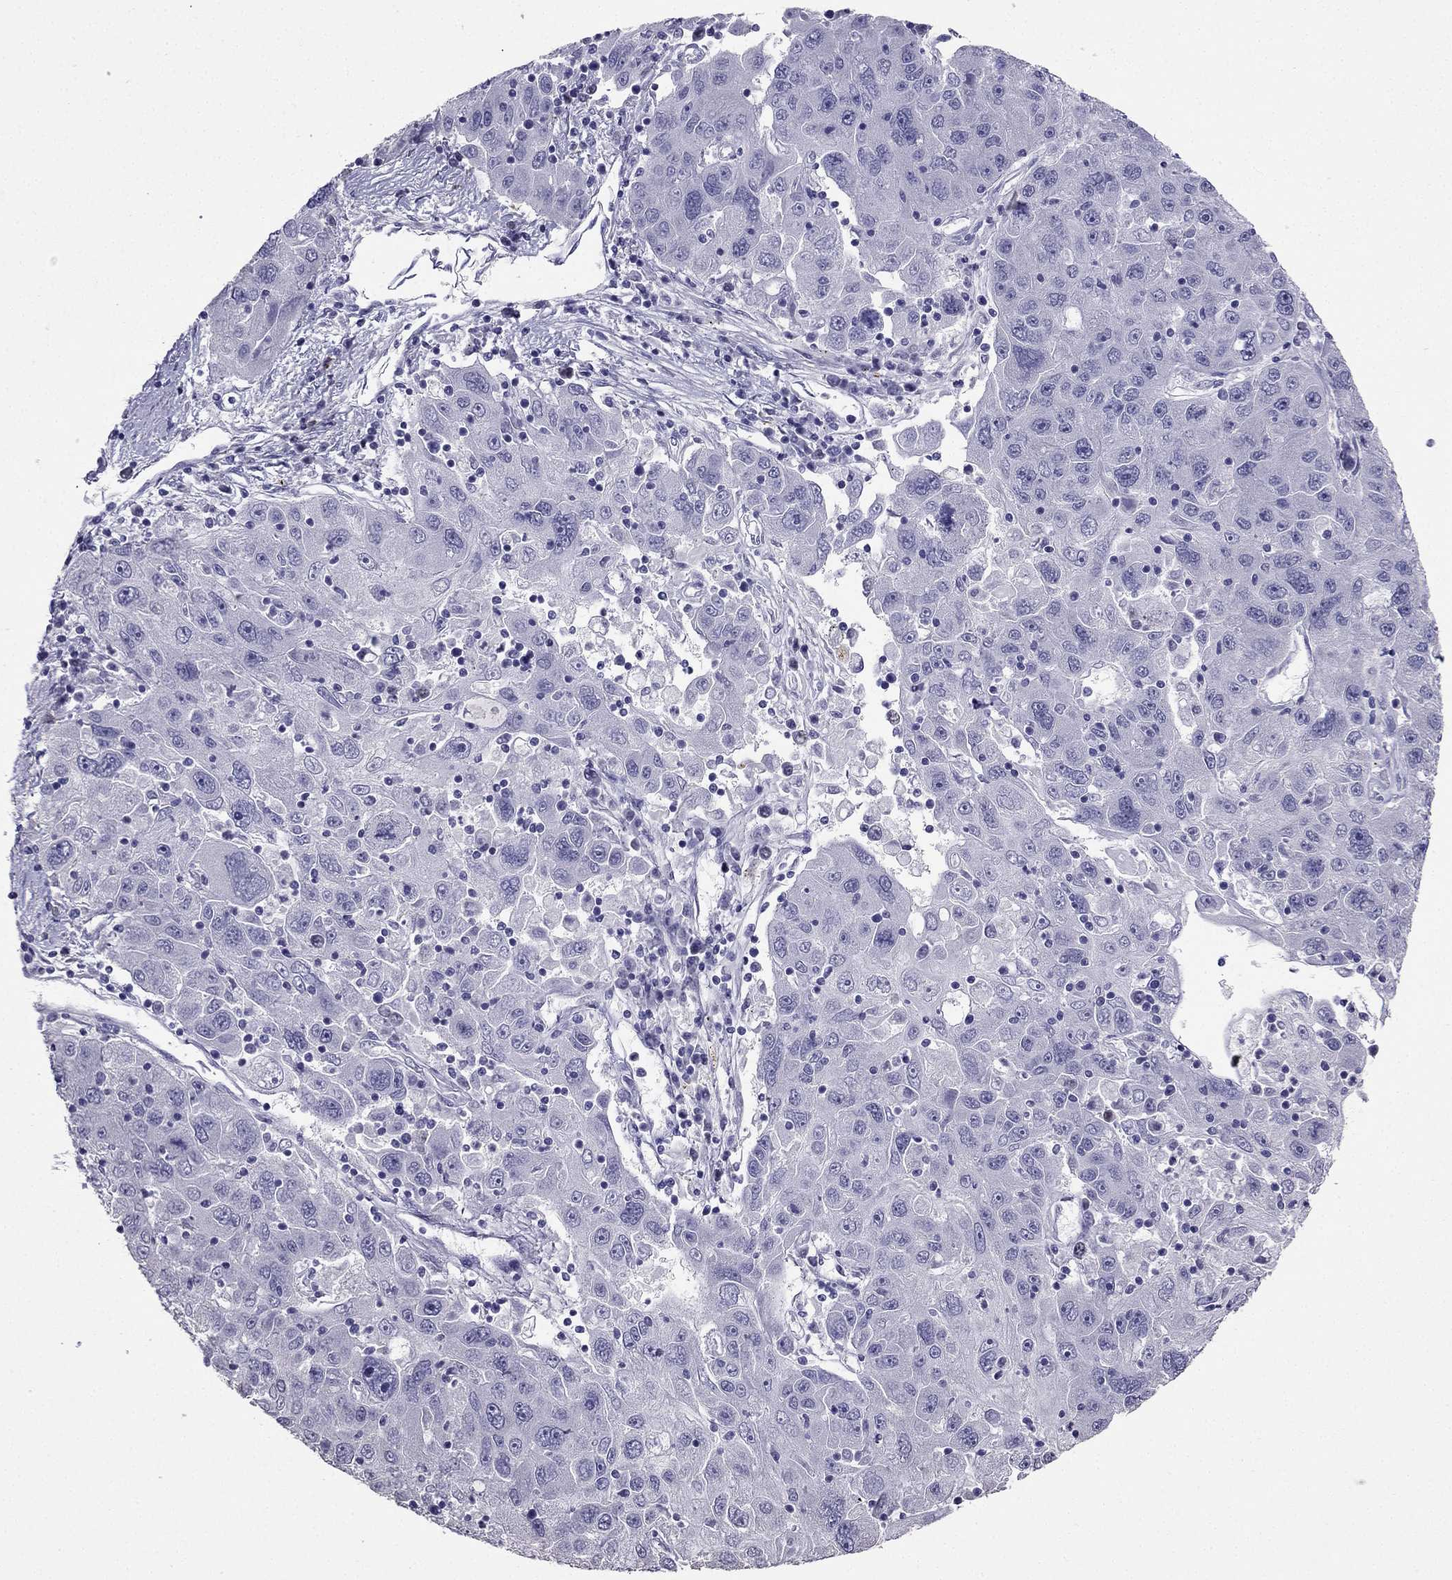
{"staining": {"intensity": "negative", "quantity": "none", "location": "none"}, "tissue": "stomach cancer", "cell_type": "Tumor cells", "image_type": "cancer", "snomed": [{"axis": "morphology", "description": "Adenocarcinoma, NOS"}, {"axis": "topography", "description": "Stomach"}], "caption": "This is an immunohistochemistry image of stomach adenocarcinoma. There is no expression in tumor cells.", "gene": "ARID3A", "patient": {"sex": "male", "age": 56}}